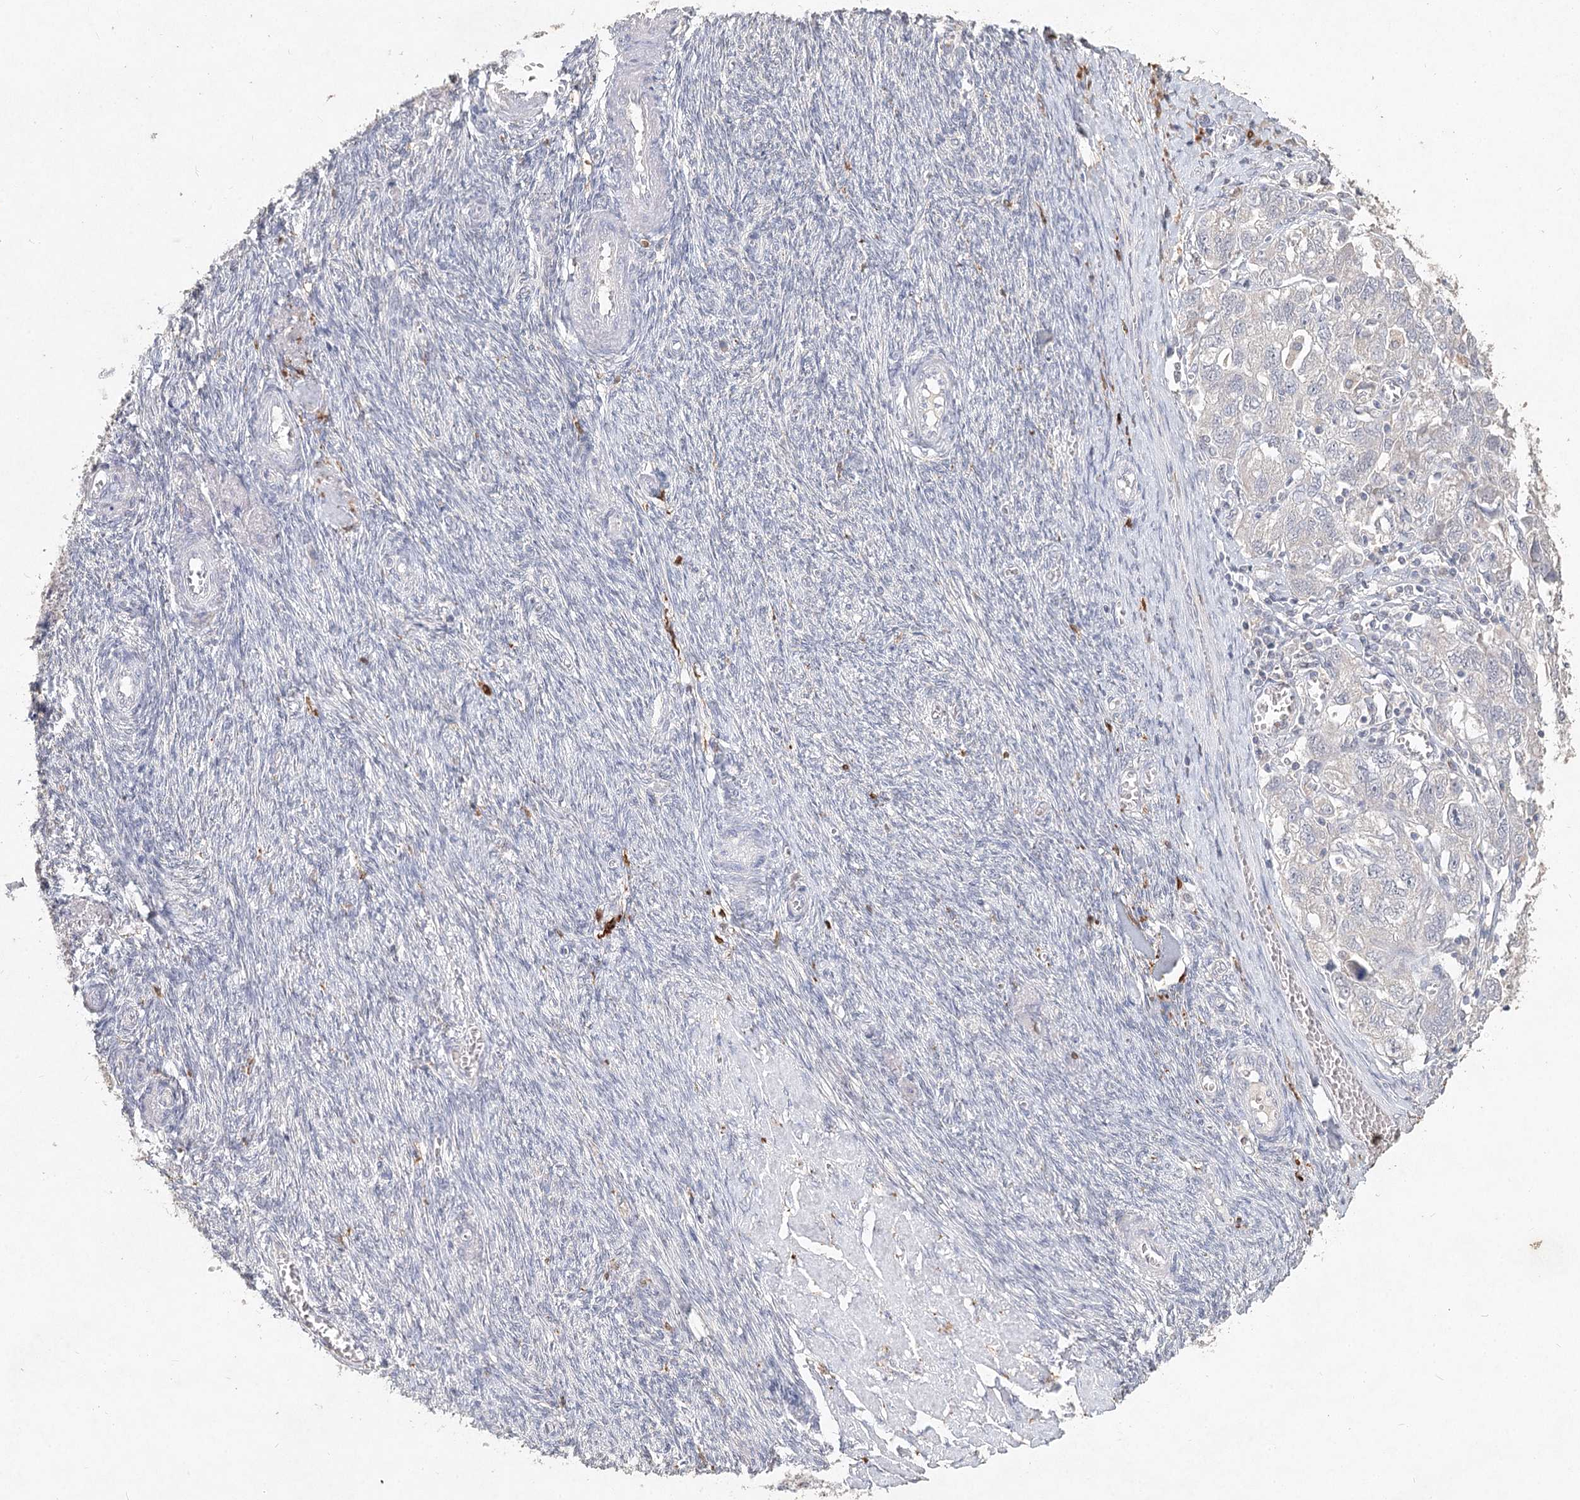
{"staining": {"intensity": "negative", "quantity": "none", "location": "none"}, "tissue": "ovarian cancer", "cell_type": "Tumor cells", "image_type": "cancer", "snomed": [{"axis": "morphology", "description": "Carcinoma, NOS"}, {"axis": "morphology", "description": "Cystadenocarcinoma, serous, NOS"}, {"axis": "topography", "description": "Ovary"}], "caption": "This is an immunohistochemistry (IHC) histopathology image of serous cystadenocarcinoma (ovarian). There is no expression in tumor cells.", "gene": "ARSI", "patient": {"sex": "female", "age": 69}}